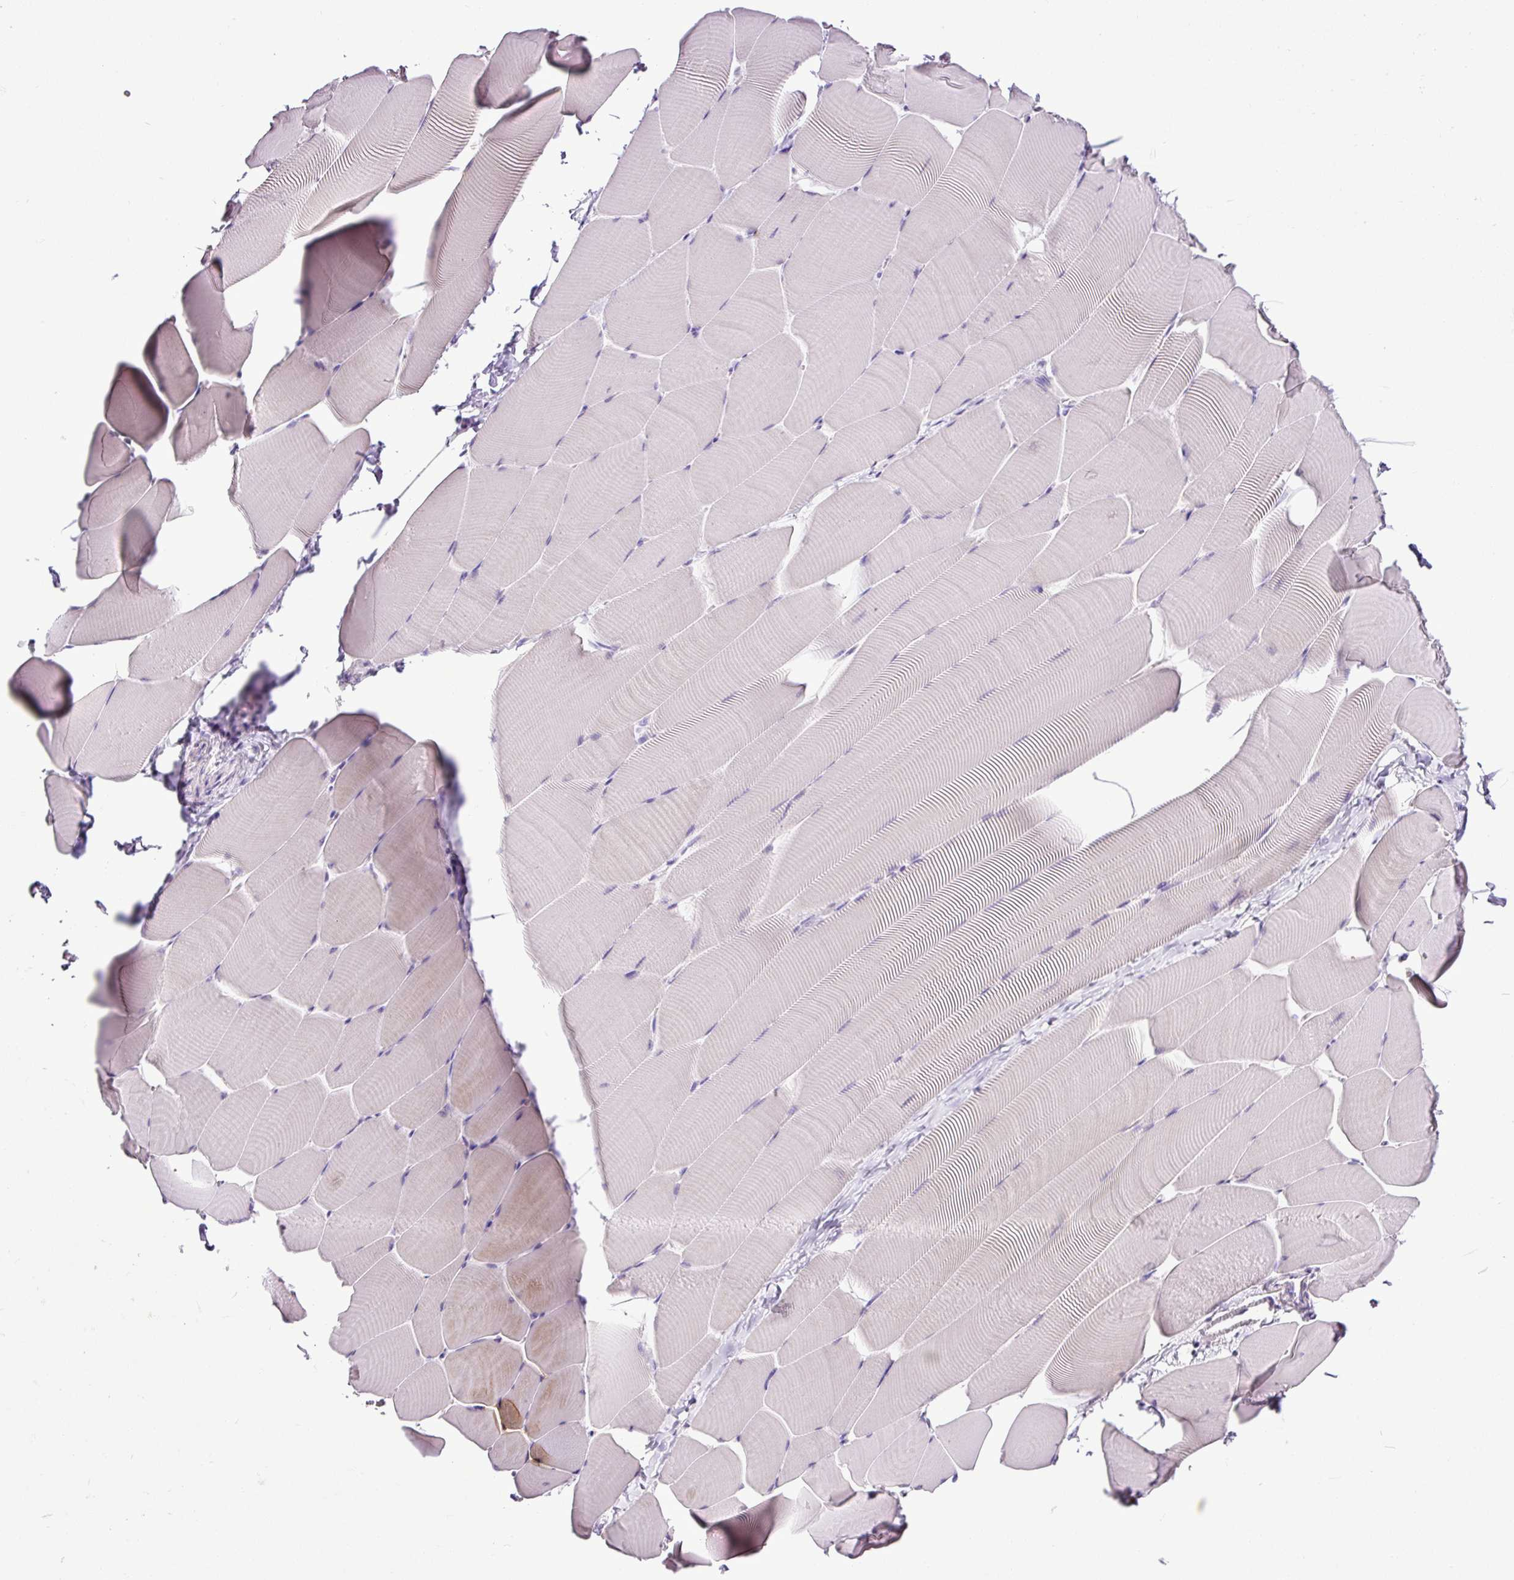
{"staining": {"intensity": "negative", "quantity": "none", "location": "none"}, "tissue": "skeletal muscle", "cell_type": "Myocytes", "image_type": "normal", "snomed": [{"axis": "morphology", "description": "Normal tissue, NOS"}, {"axis": "topography", "description": "Skeletal muscle"}], "caption": "The photomicrograph reveals no significant expression in myocytes of skeletal muscle.", "gene": "ESR1", "patient": {"sex": "male", "age": 25}}